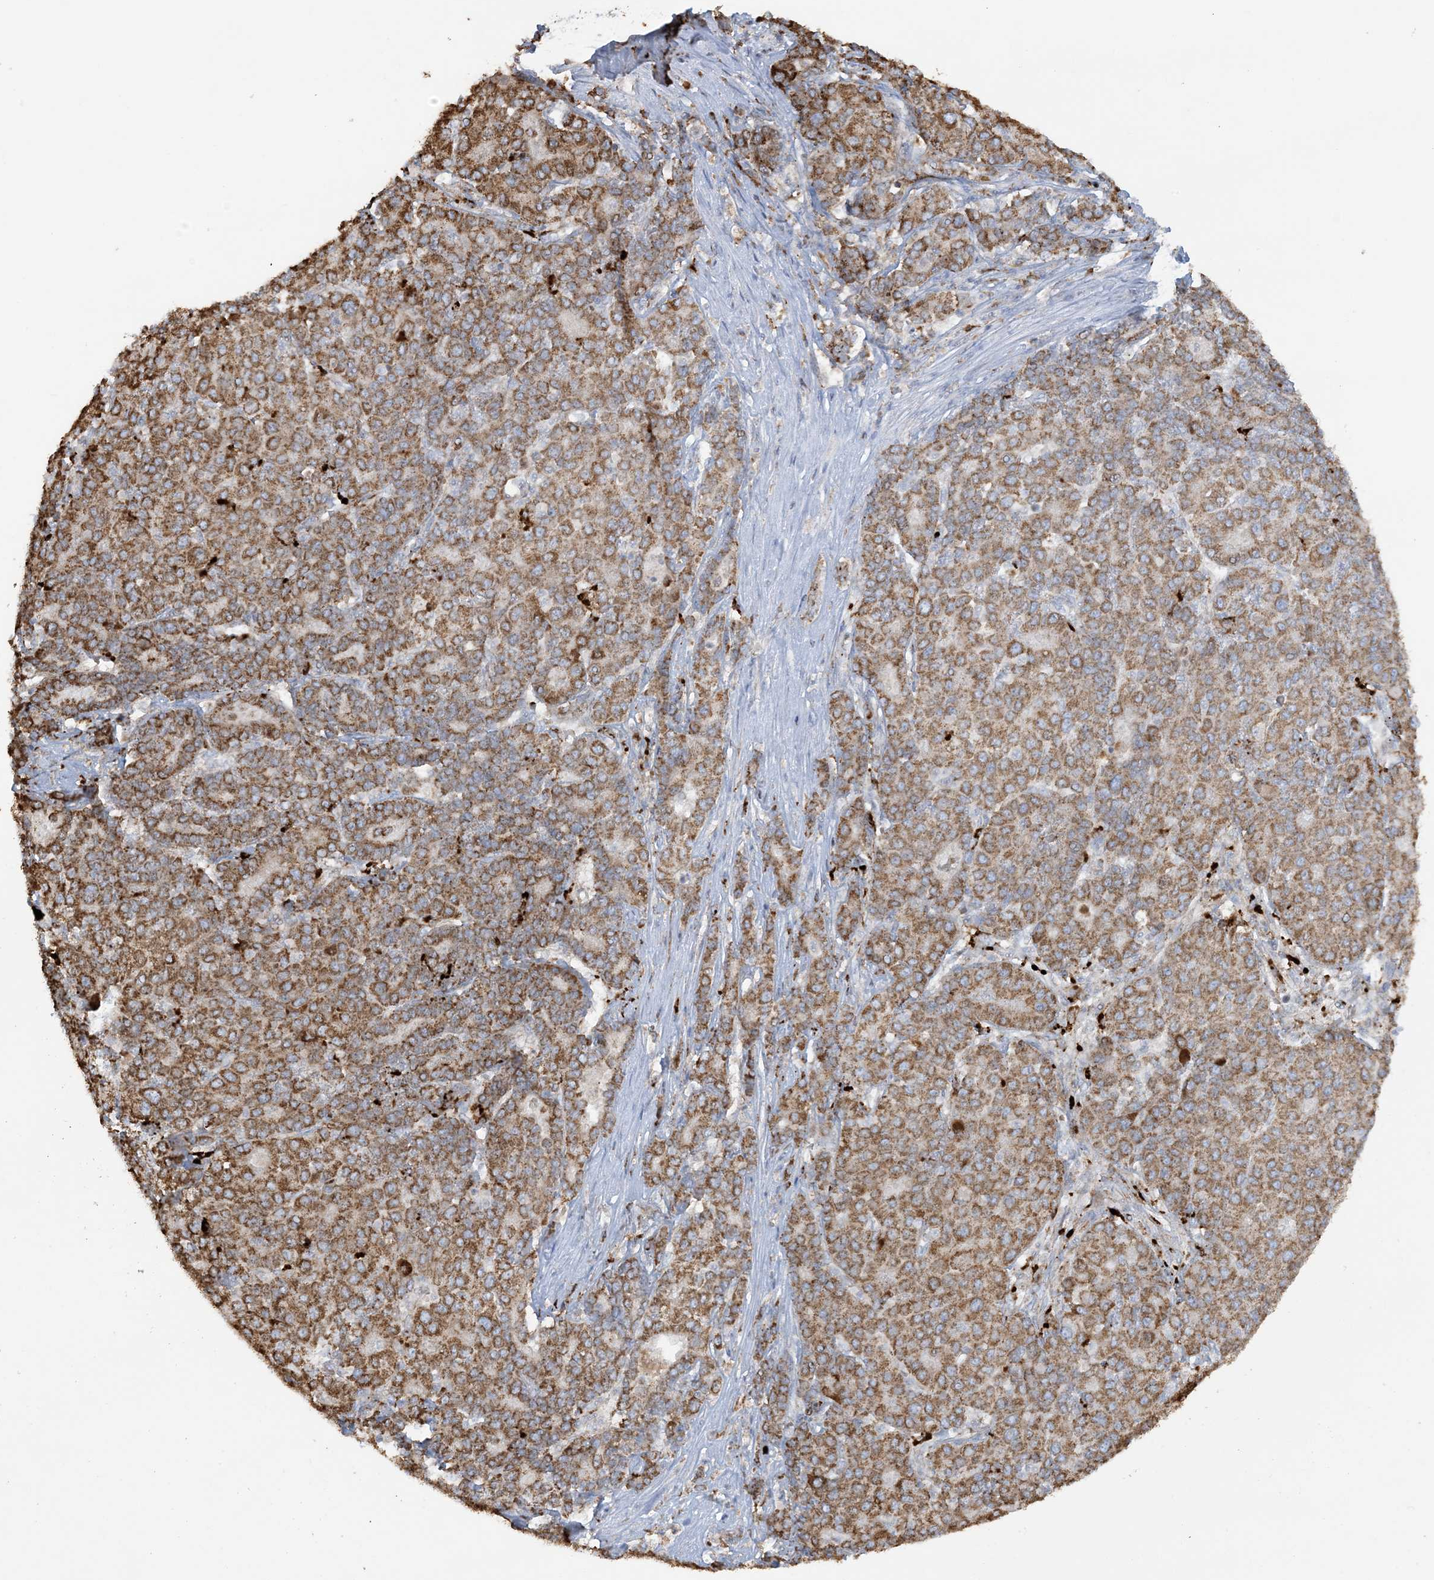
{"staining": {"intensity": "moderate", "quantity": ">75%", "location": "cytoplasmic/membranous"}, "tissue": "liver cancer", "cell_type": "Tumor cells", "image_type": "cancer", "snomed": [{"axis": "morphology", "description": "Carcinoma, Hepatocellular, NOS"}, {"axis": "topography", "description": "Liver"}], "caption": "Tumor cells display medium levels of moderate cytoplasmic/membranous expression in about >75% of cells in liver cancer (hepatocellular carcinoma).", "gene": "AGA", "patient": {"sex": "male", "age": 65}}